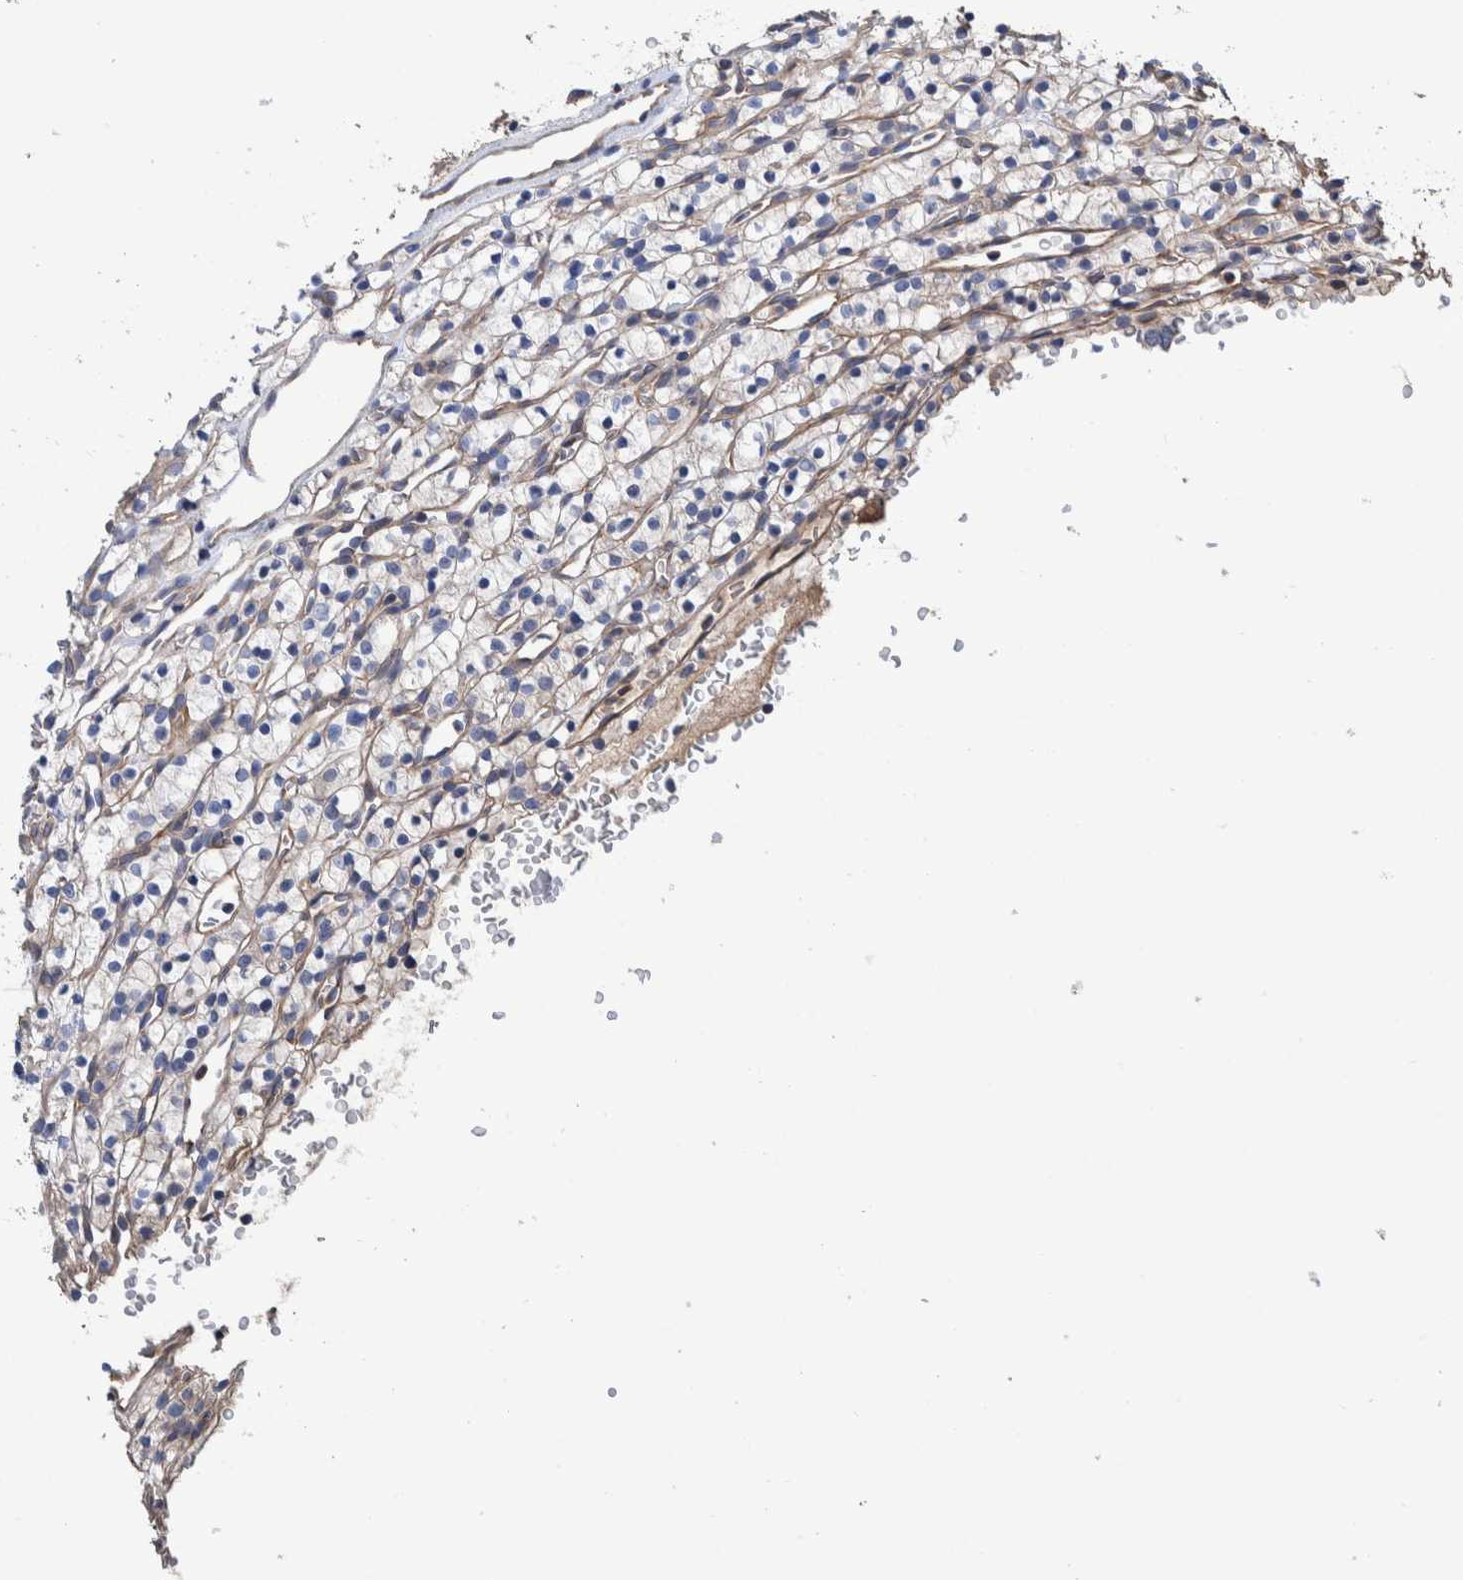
{"staining": {"intensity": "negative", "quantity": "none", "location": "none"}, "tissue": "renal cancer", "cell_type": "Tumor cells", "image_type": "cancer", "snomed": [{"axis": "morphology", "description": "Adenocarcinoma, NOS"}, {"axis": "topography", "description": "Kidney"}], "caption": "High magnification brightfield microscopy of renal cancer stained with DAB (brown) and counterstained with hematoxylin (blue): tumor cells show no significant staining. Brightfield microscopy of immunohistochemistry stained with DAB (brown) and hematoxylin (blue), captured at high magnification.", "gene": "SLC45A4", "patient": {"sex": "female", "age": 57}}